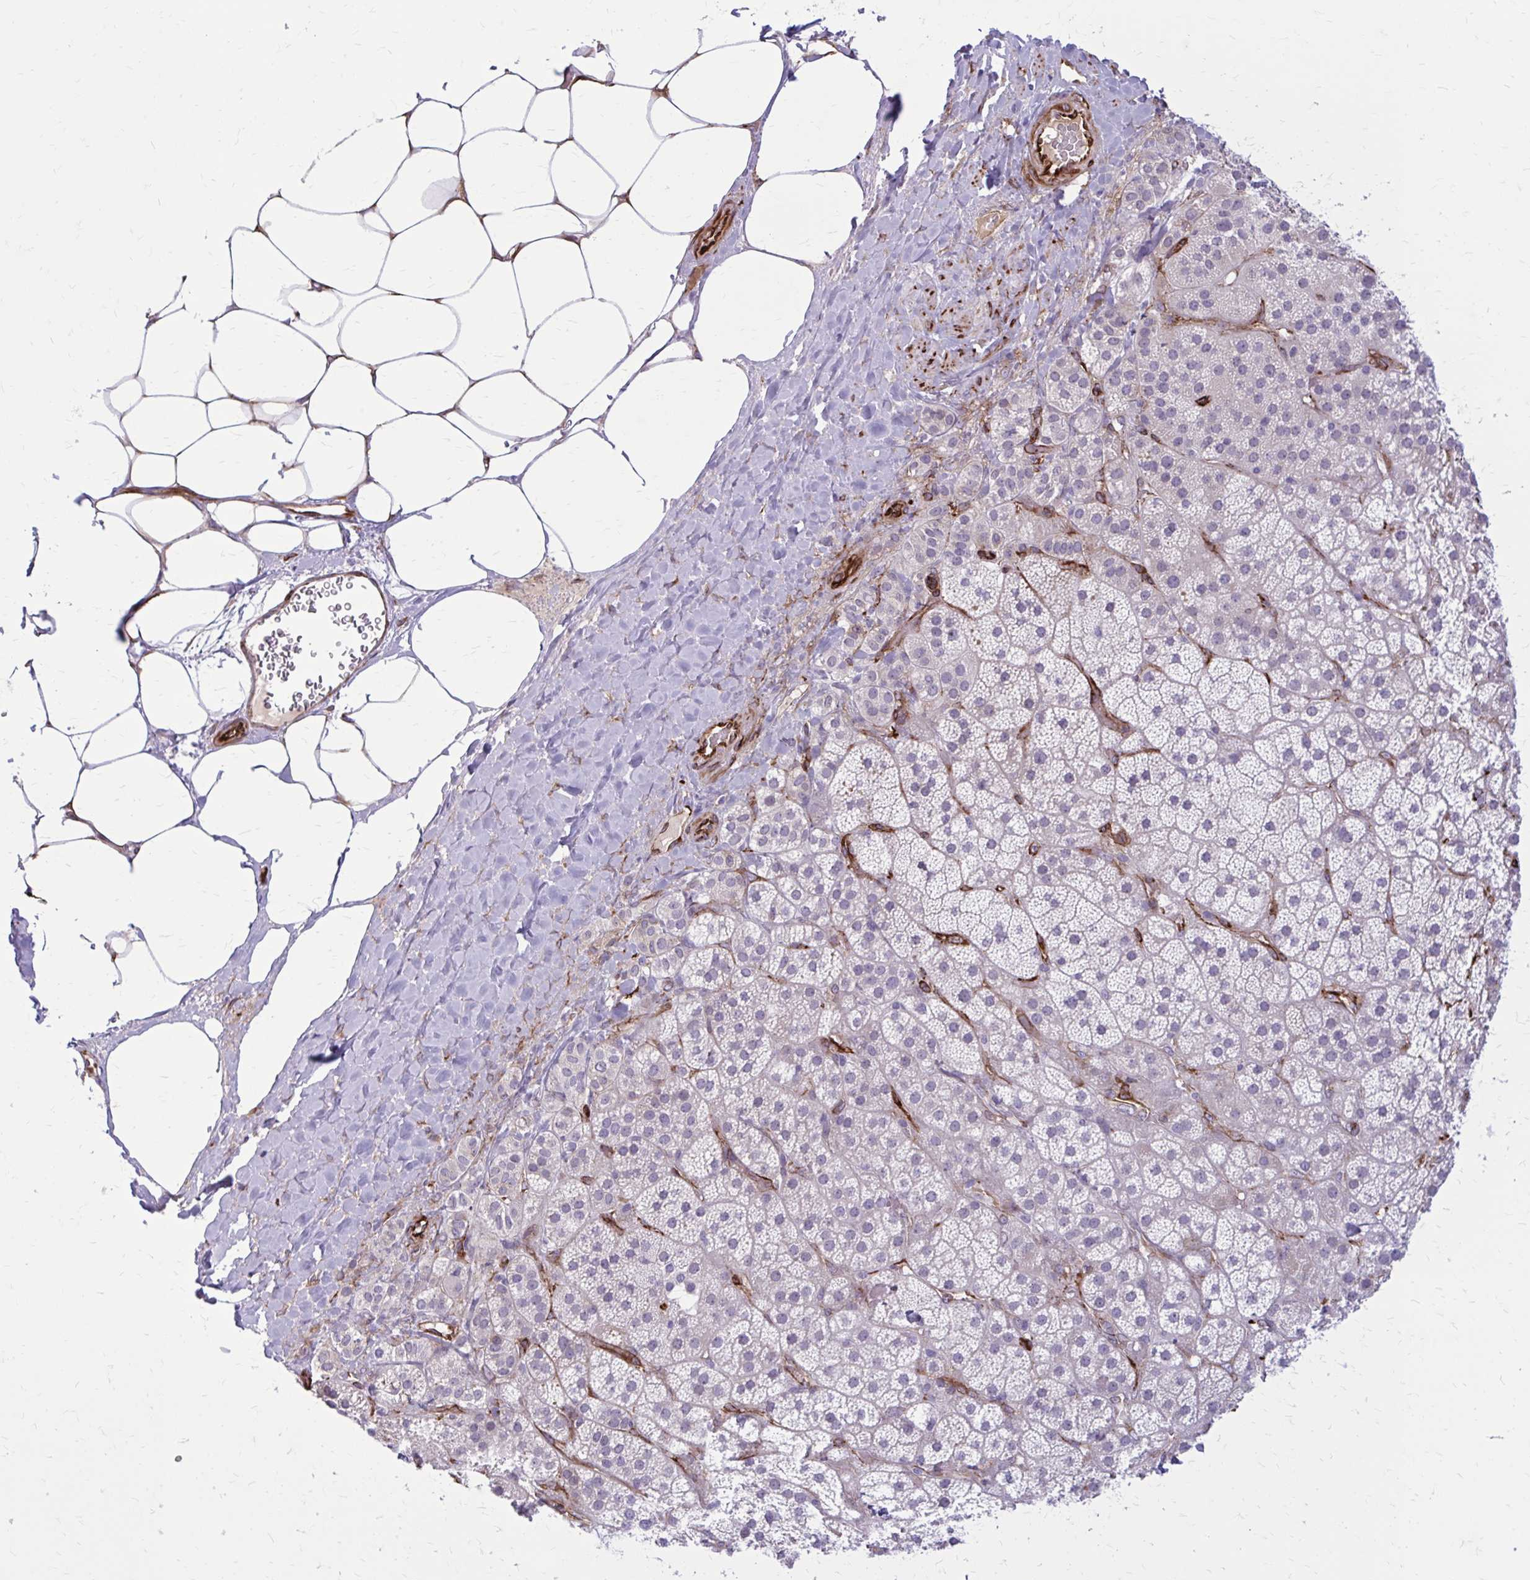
{"staining": {"intensity": "weak", "quantity": "<25%", "location": "cytoplasmic/membranous"}, "tissue": "adrenal gland", "cell_type": "Glandular cells", "image_type": "normal", "snomed": [{"axis": "morphology", "description": "Normal tissue, NOS"}, {"axis": "topography", "description": "Adrenal gland"}], "caption": "The immunohistochemistry (IHC) image has no significant positivity in glandular cells of adrenal gland. (DAB (3,3'-diaminobenzidine) immunohistochemistry with hematoxylin counter stain).", "gene": "BEND5", "patient": {"sex": "male", "age": 57}}